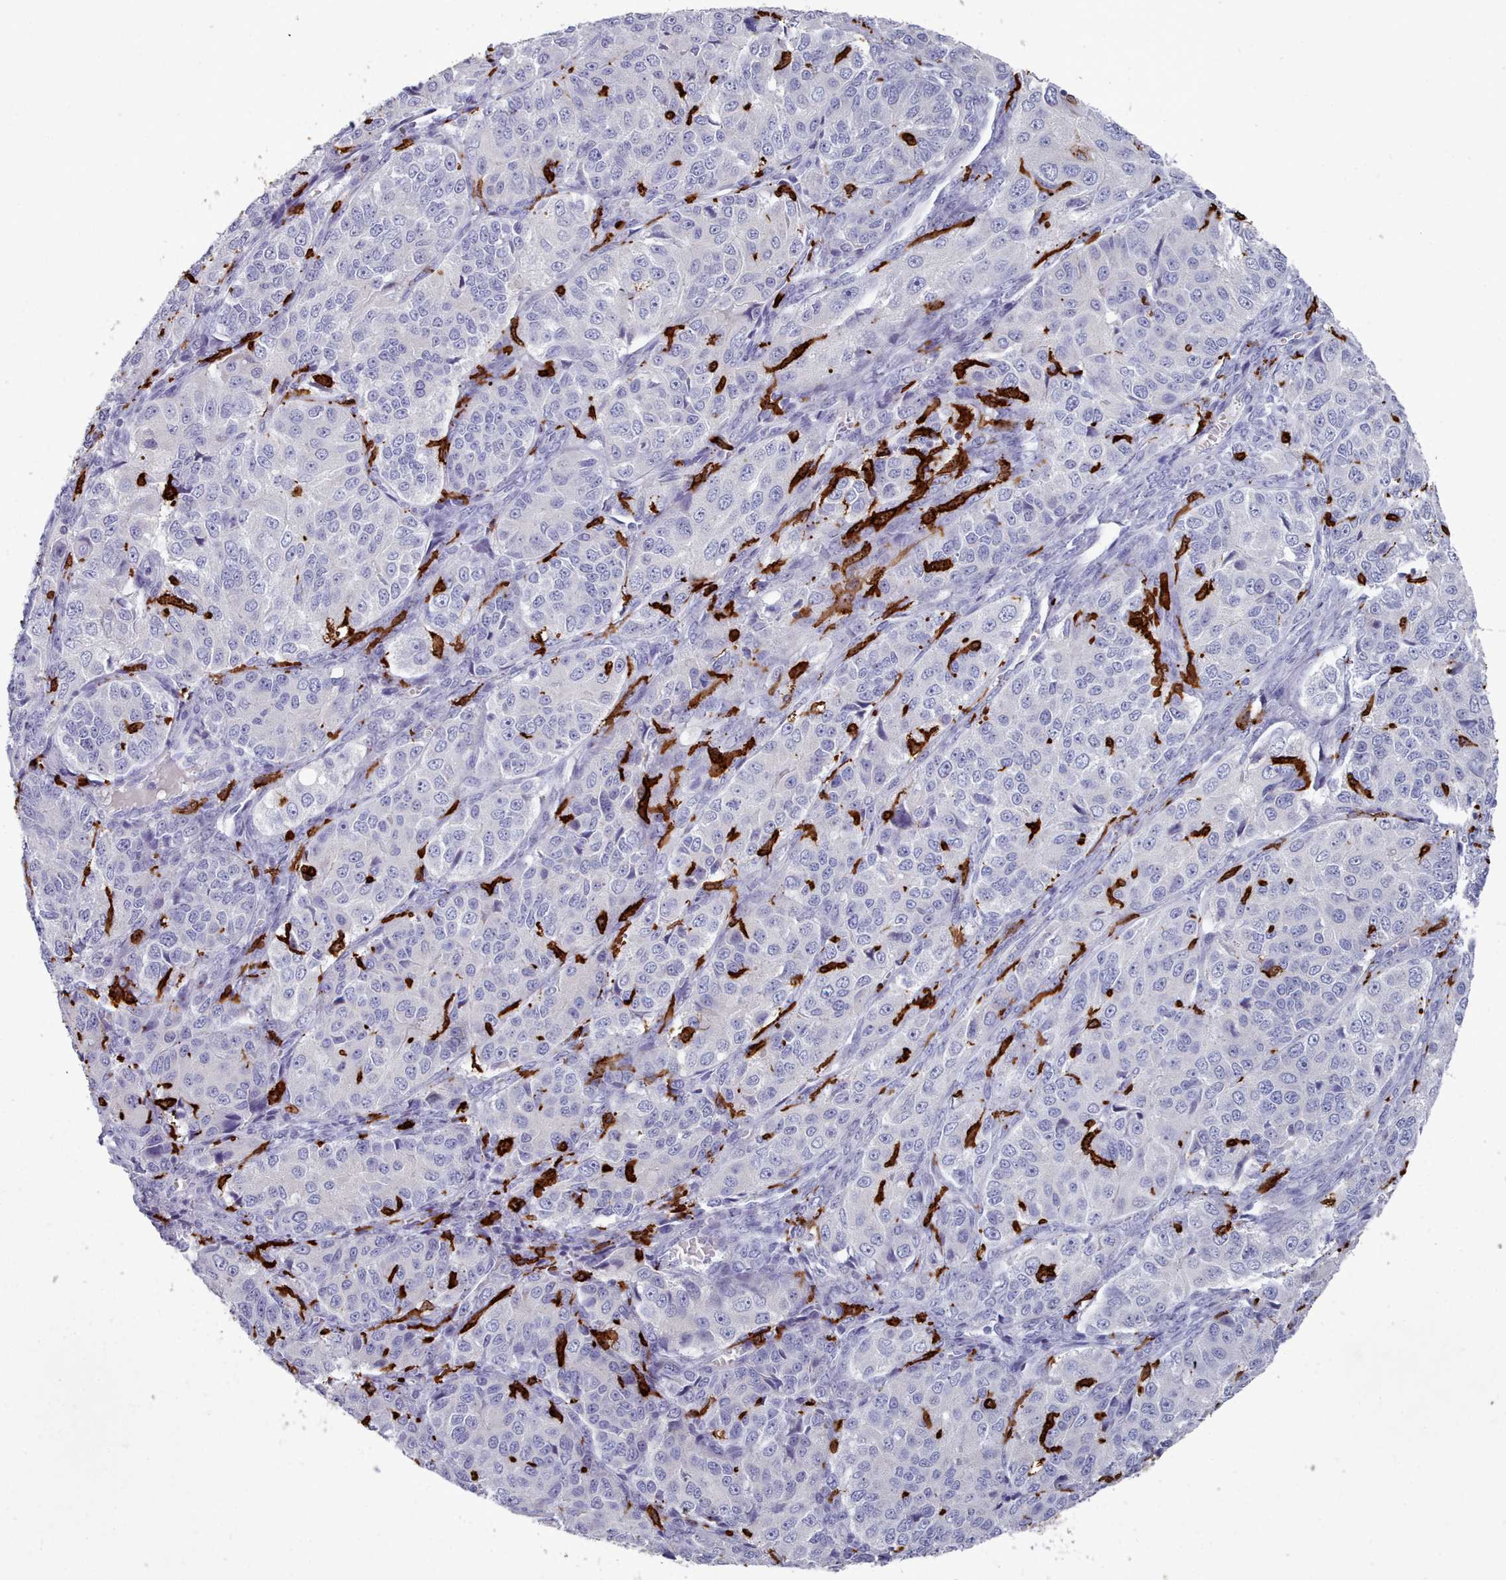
{"staining": {"intensity": "negative", "quantity": "none", "location": "none"}, "tissue": "ovarian cancer", "cell_type": "Tumor cells", "image_type": "cancer", "snomed": [{"axis": "morphology", "description": "Carcinoma, endometroid"}, {"axis": "topography", "description": "Ovary"}], "caption": "An immunohistochemistry micrograph of ovarian endometroid carcinoma is shown. There is no staining in tumor cells of ovarian endometroid carcinoma. (Immunohistochemistry (ihc), brightfield microscopy, high magnification).", "gene": "AIF1", "patient": {"sex": "female", "age": 51}}